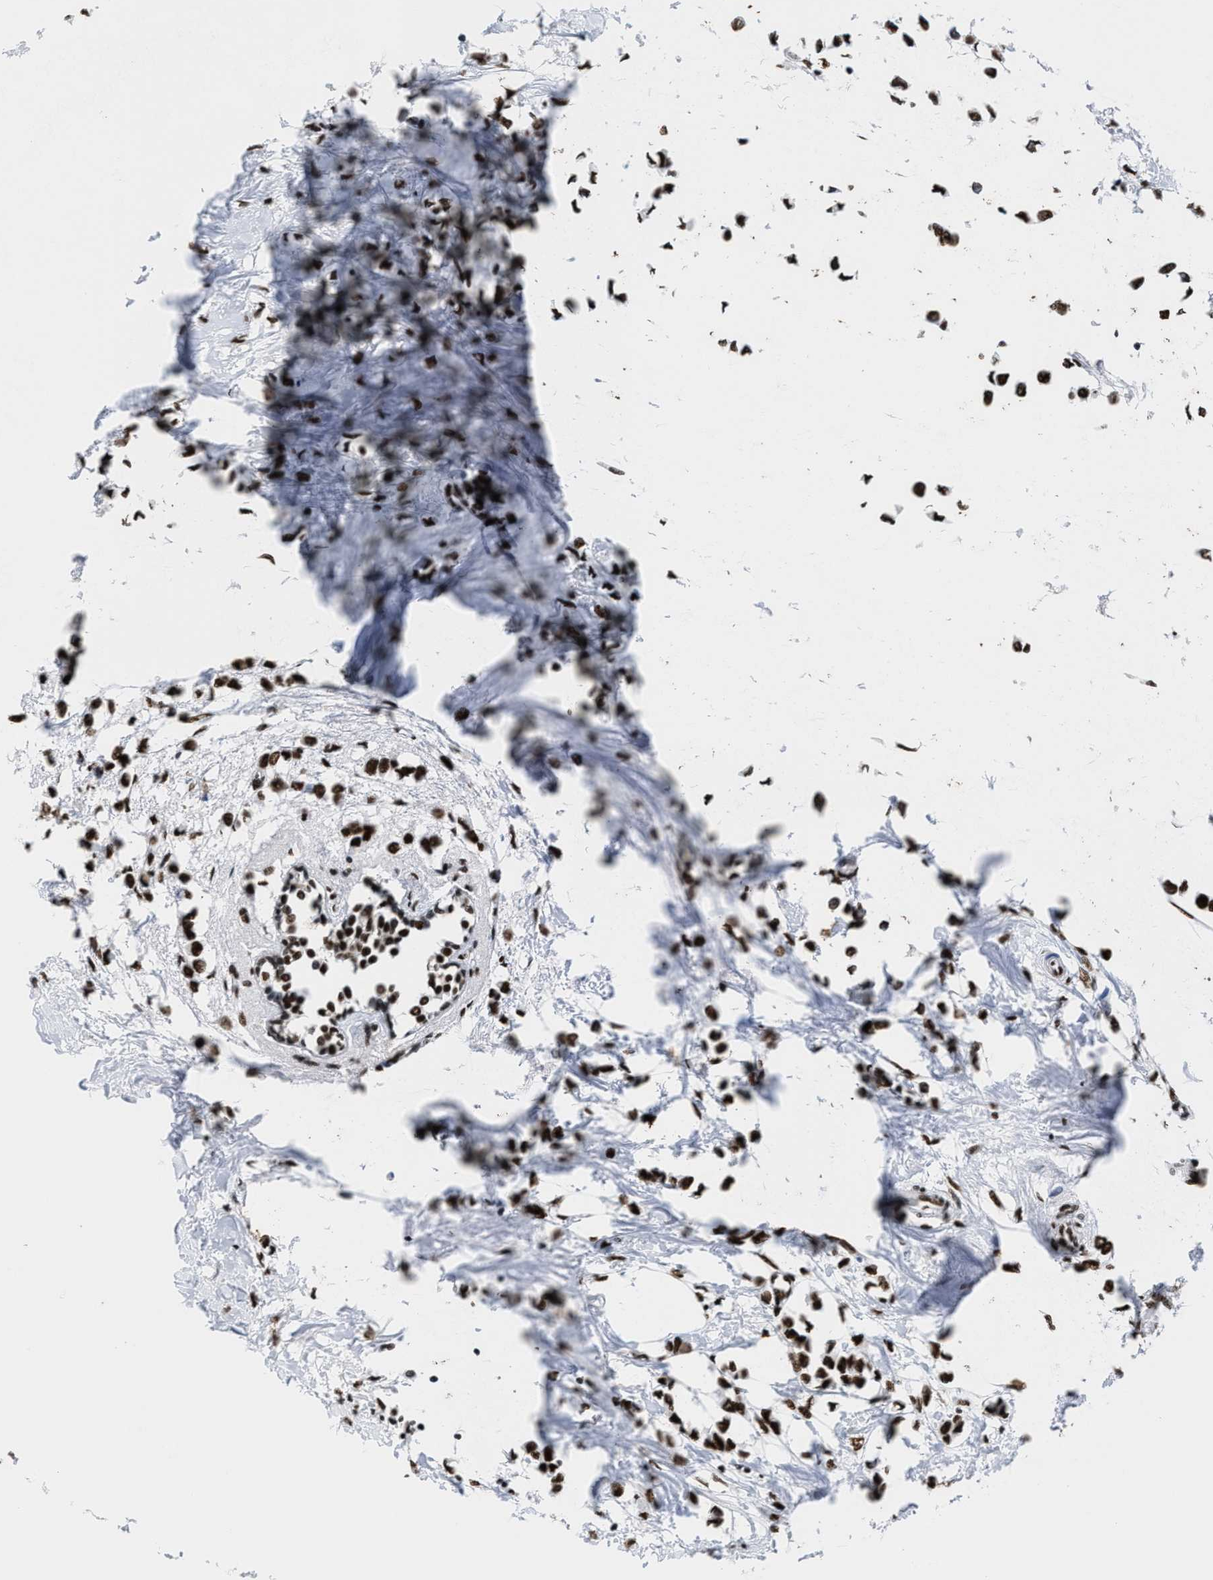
{"staining": {"intensity": "strong", "quantity": ">75%", "location": "nuclear"}, "tissue": "breast cancer", "cell_type": "Tumor cells", "image_type": "cancer", "snomed": [{"axis": "morphology", "description": "Lobular carcinoma"}, {"axis": "topography", "description": "Breast"}], "caption": "IHC micrograph of lobular carcinoma (breast) stained for a protein (brown), which exhibits high levels of strong nuclear staining in about >75% of tumor cells.", "gene": "SMARCC2", "patient": {"sex": "female", "age": 51}}